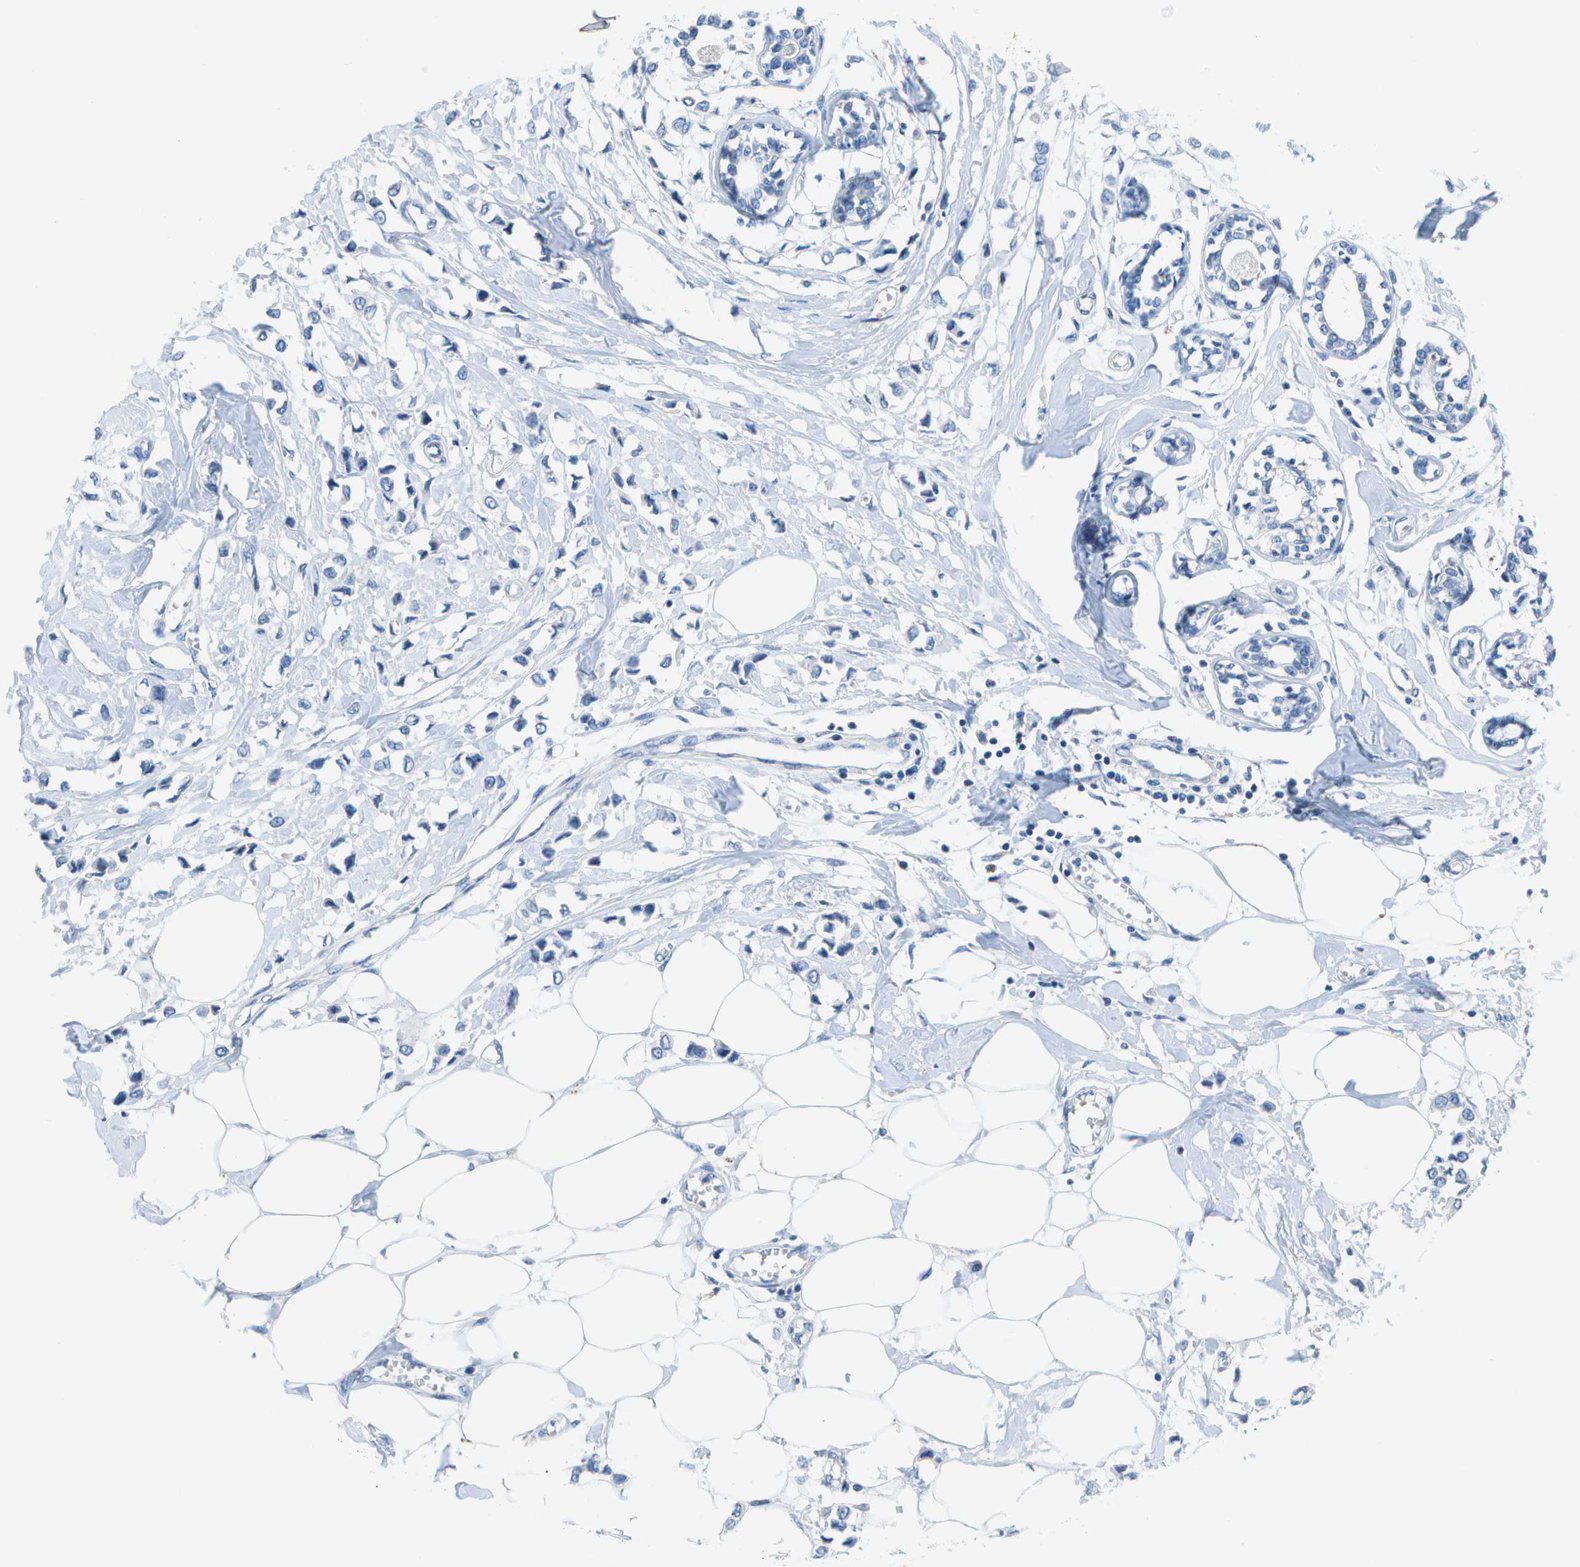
{"staining": {"intensity": "negative", "quantity": "none", "location": "none"}, "tissue": "breast cancer", "cell_type": "Tumor cells", "image_type": "cancer", "snomed": [{"axis": "morphology", "description": "Lobular carcinoma"}, {"axis": "topography", "description": "Breast"}], "caption": "Lobular carcinoma (breast) stained for a protein using immunohistochemistry (IHC) demonstrates no positivity tumor cells.", "gene": "DCT", "patient": {"sex": "female", "age": 51}}